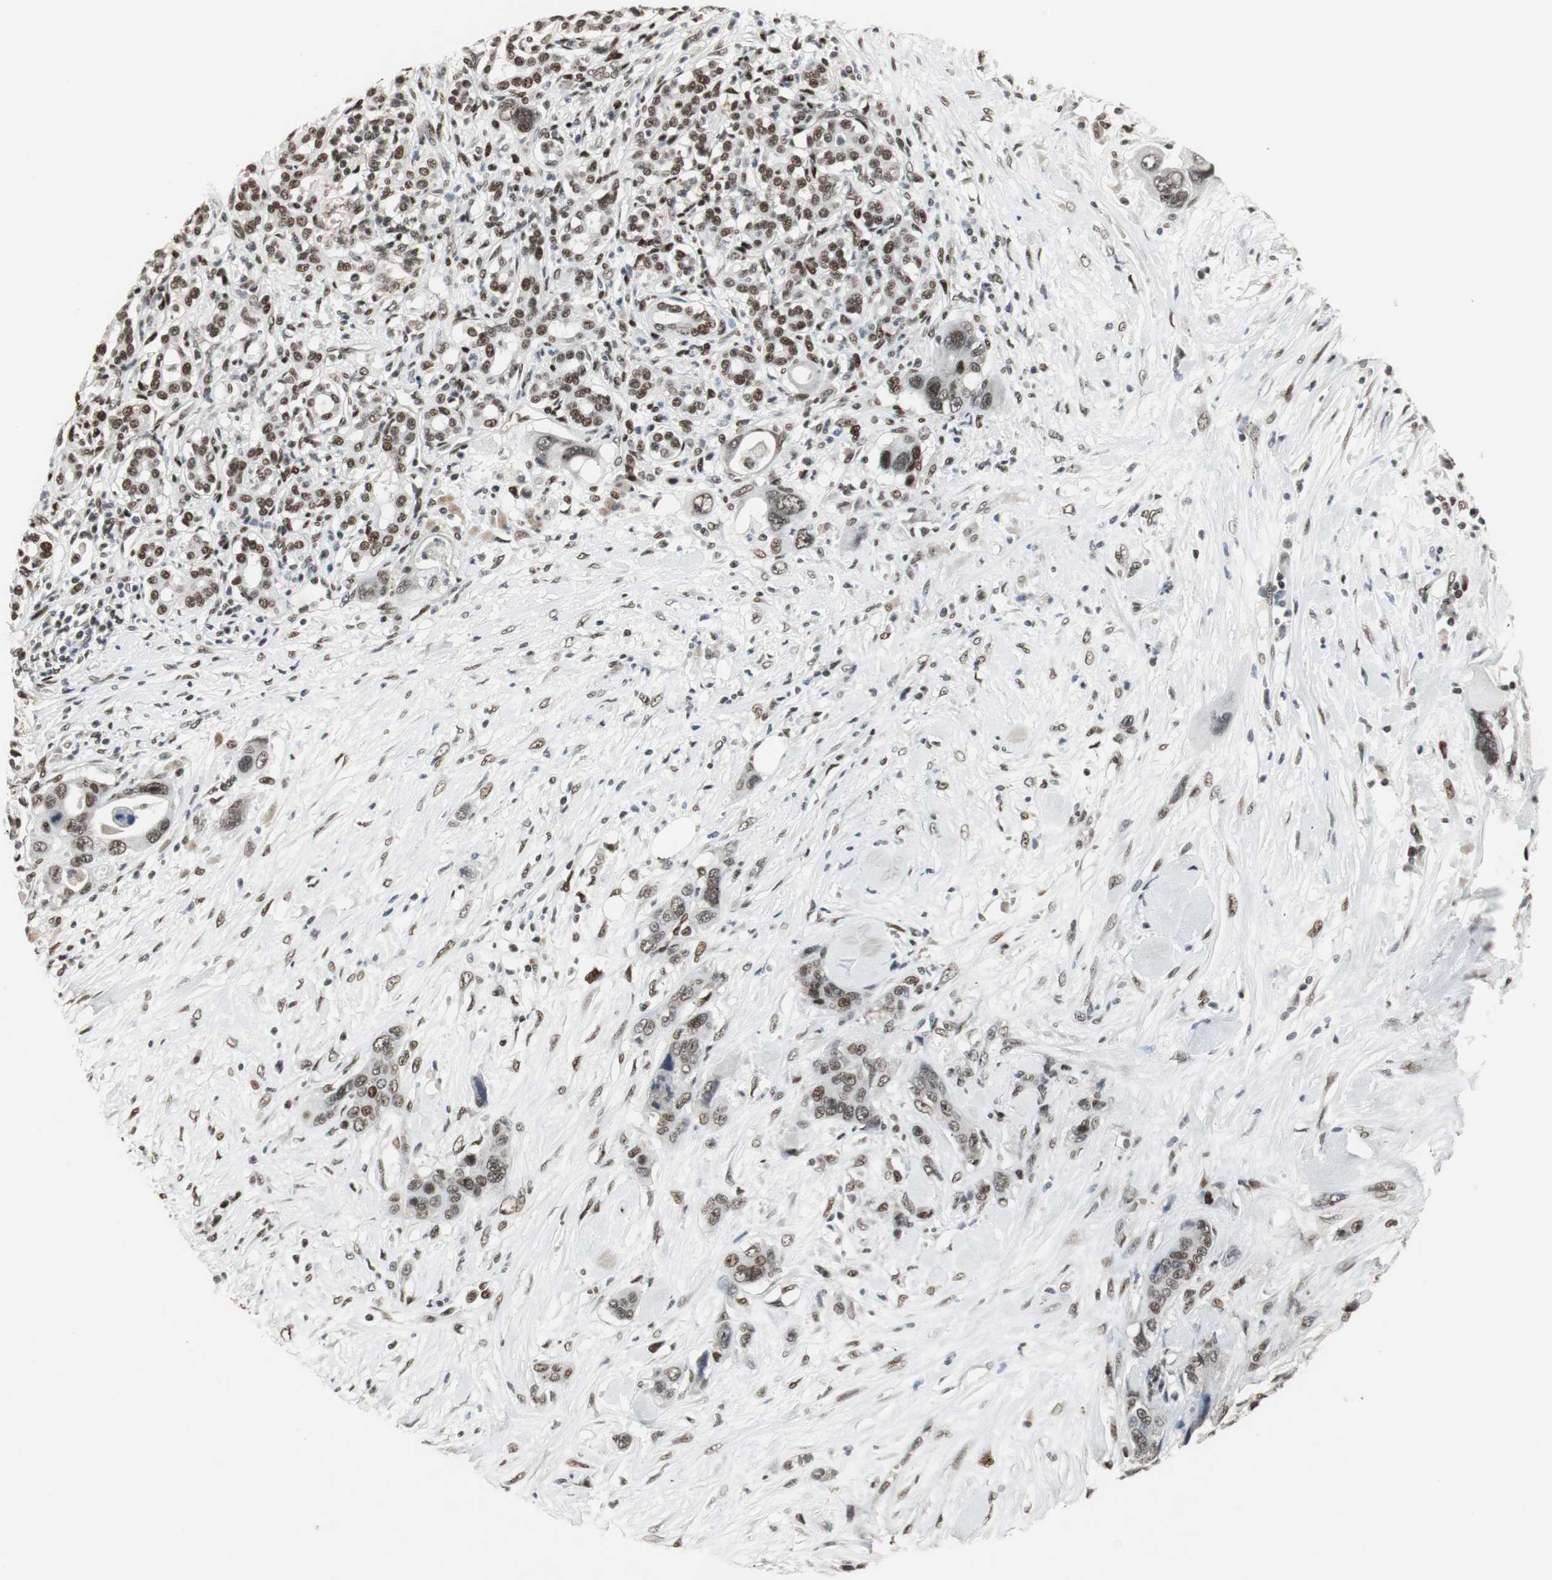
{"staining": {"intensity": "moderate", "quantity": ">75%", "location": "nuclear"}, "tissue": "pancreatic cancer", "cell_type": "Tumor cells", "image_type": "cancer", "snomed": [{"axis": "morphology", "description": "Adenocarcinoma, NOS"}, {"axis": "topography", "description": "Pancreas"}], "caption": "Pancreatic adenocarcinoma stained with DAB immunohistochemistry displays medium levels of moderate nuclear expression in approximately >75% of tumor cells.", "gene": "TAF5", "patient": {"sex": "male", "age": 46}}